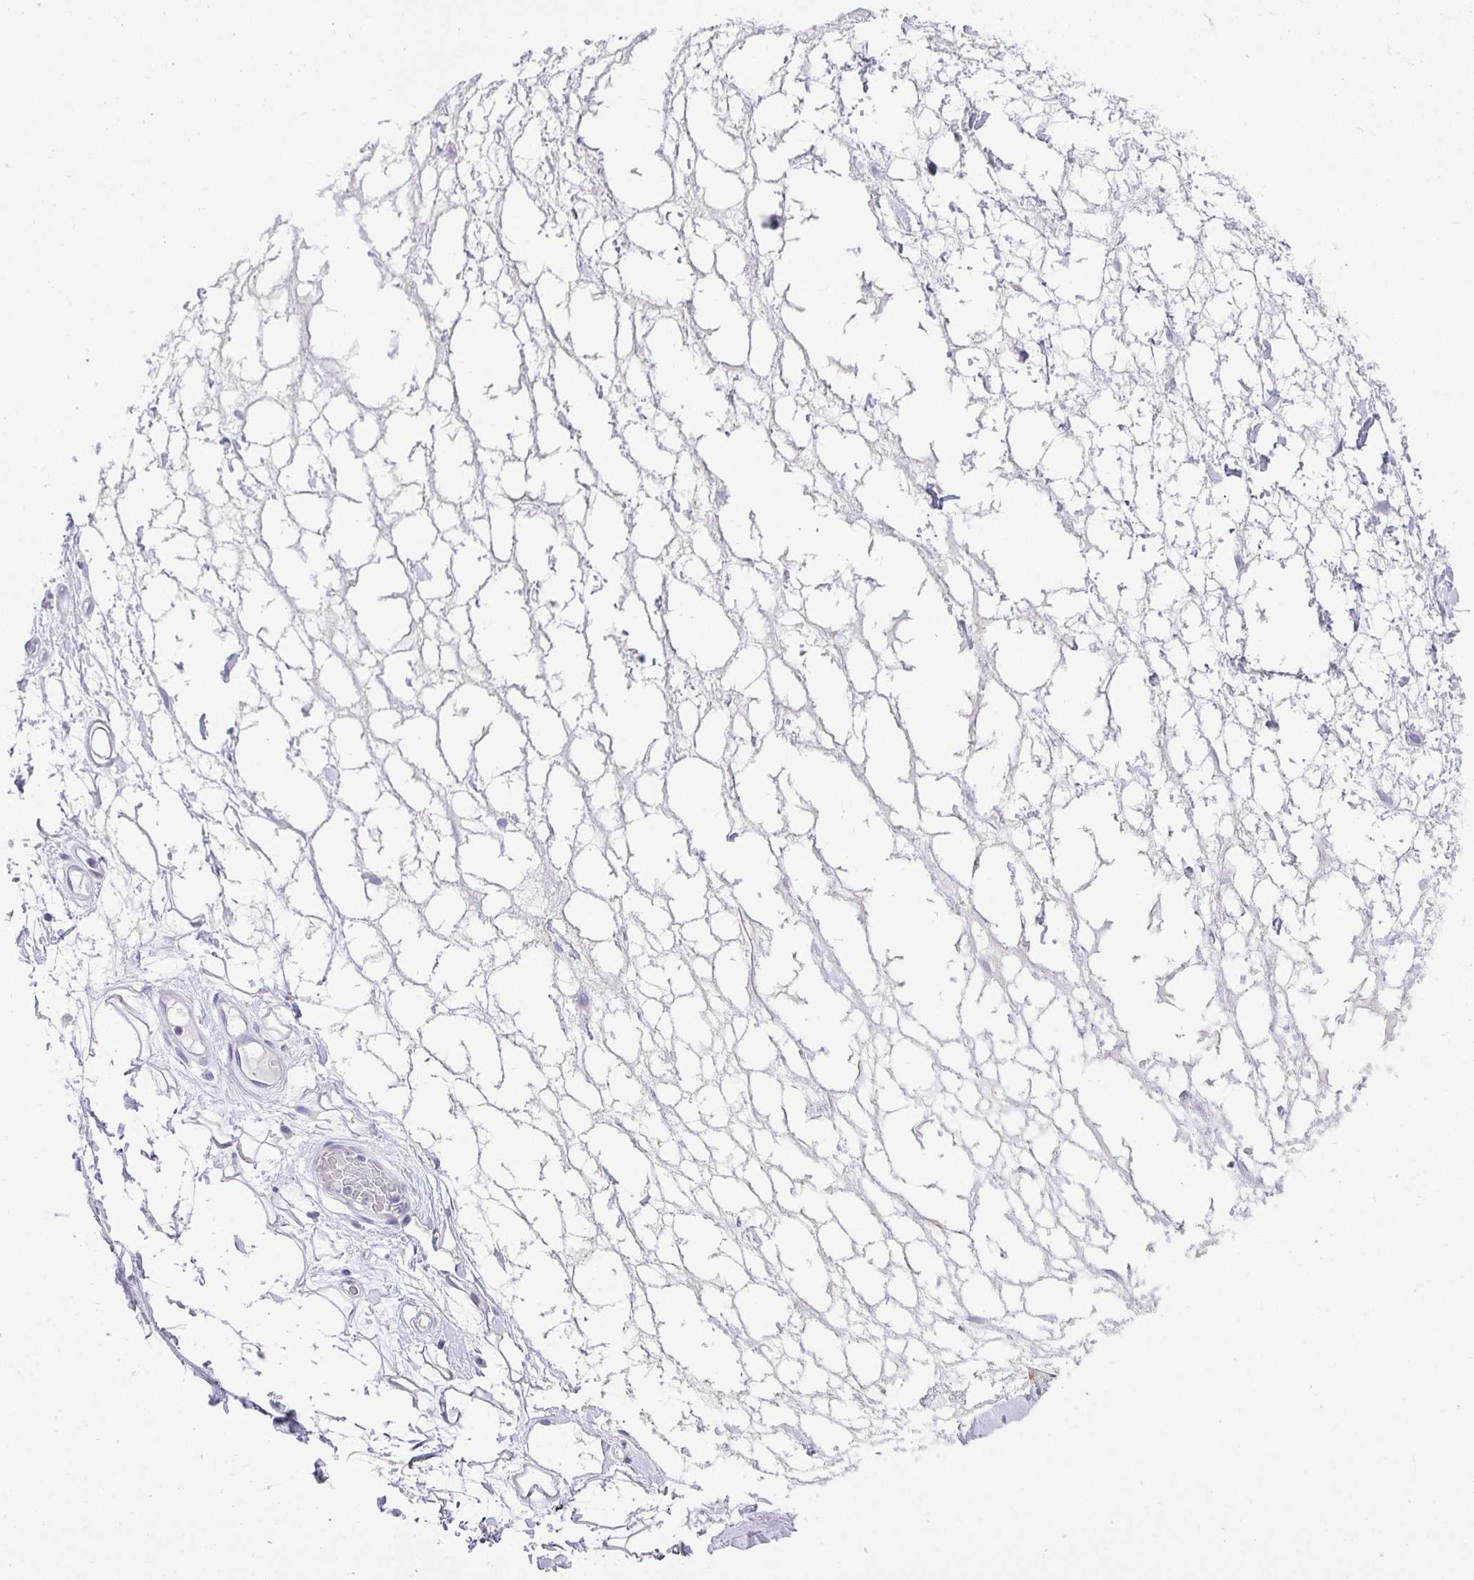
{"staining": {"intensity": "negative", "quantity": "none", "location": "none"}, "tissue": "adipose tissue", "cell_type": "Adipocytes", "image_type": "normal", "snomed": [{"axis": "morphology", "description": "Normal tissue, NOS"}, {"axis": "topography", "description": "Lymph node"}, {"axis": "topography", "description": "Cartilage tissue"}, {"axis": "topography", "description": "Nasopharynx"}], "caption": "IHC histopathology image of benign adipose tissue stained for a protein (brown), which reveals no positivity in adipocytes.", "gene": "CHAT", "patient": {"sex": "male", "age": 63}}